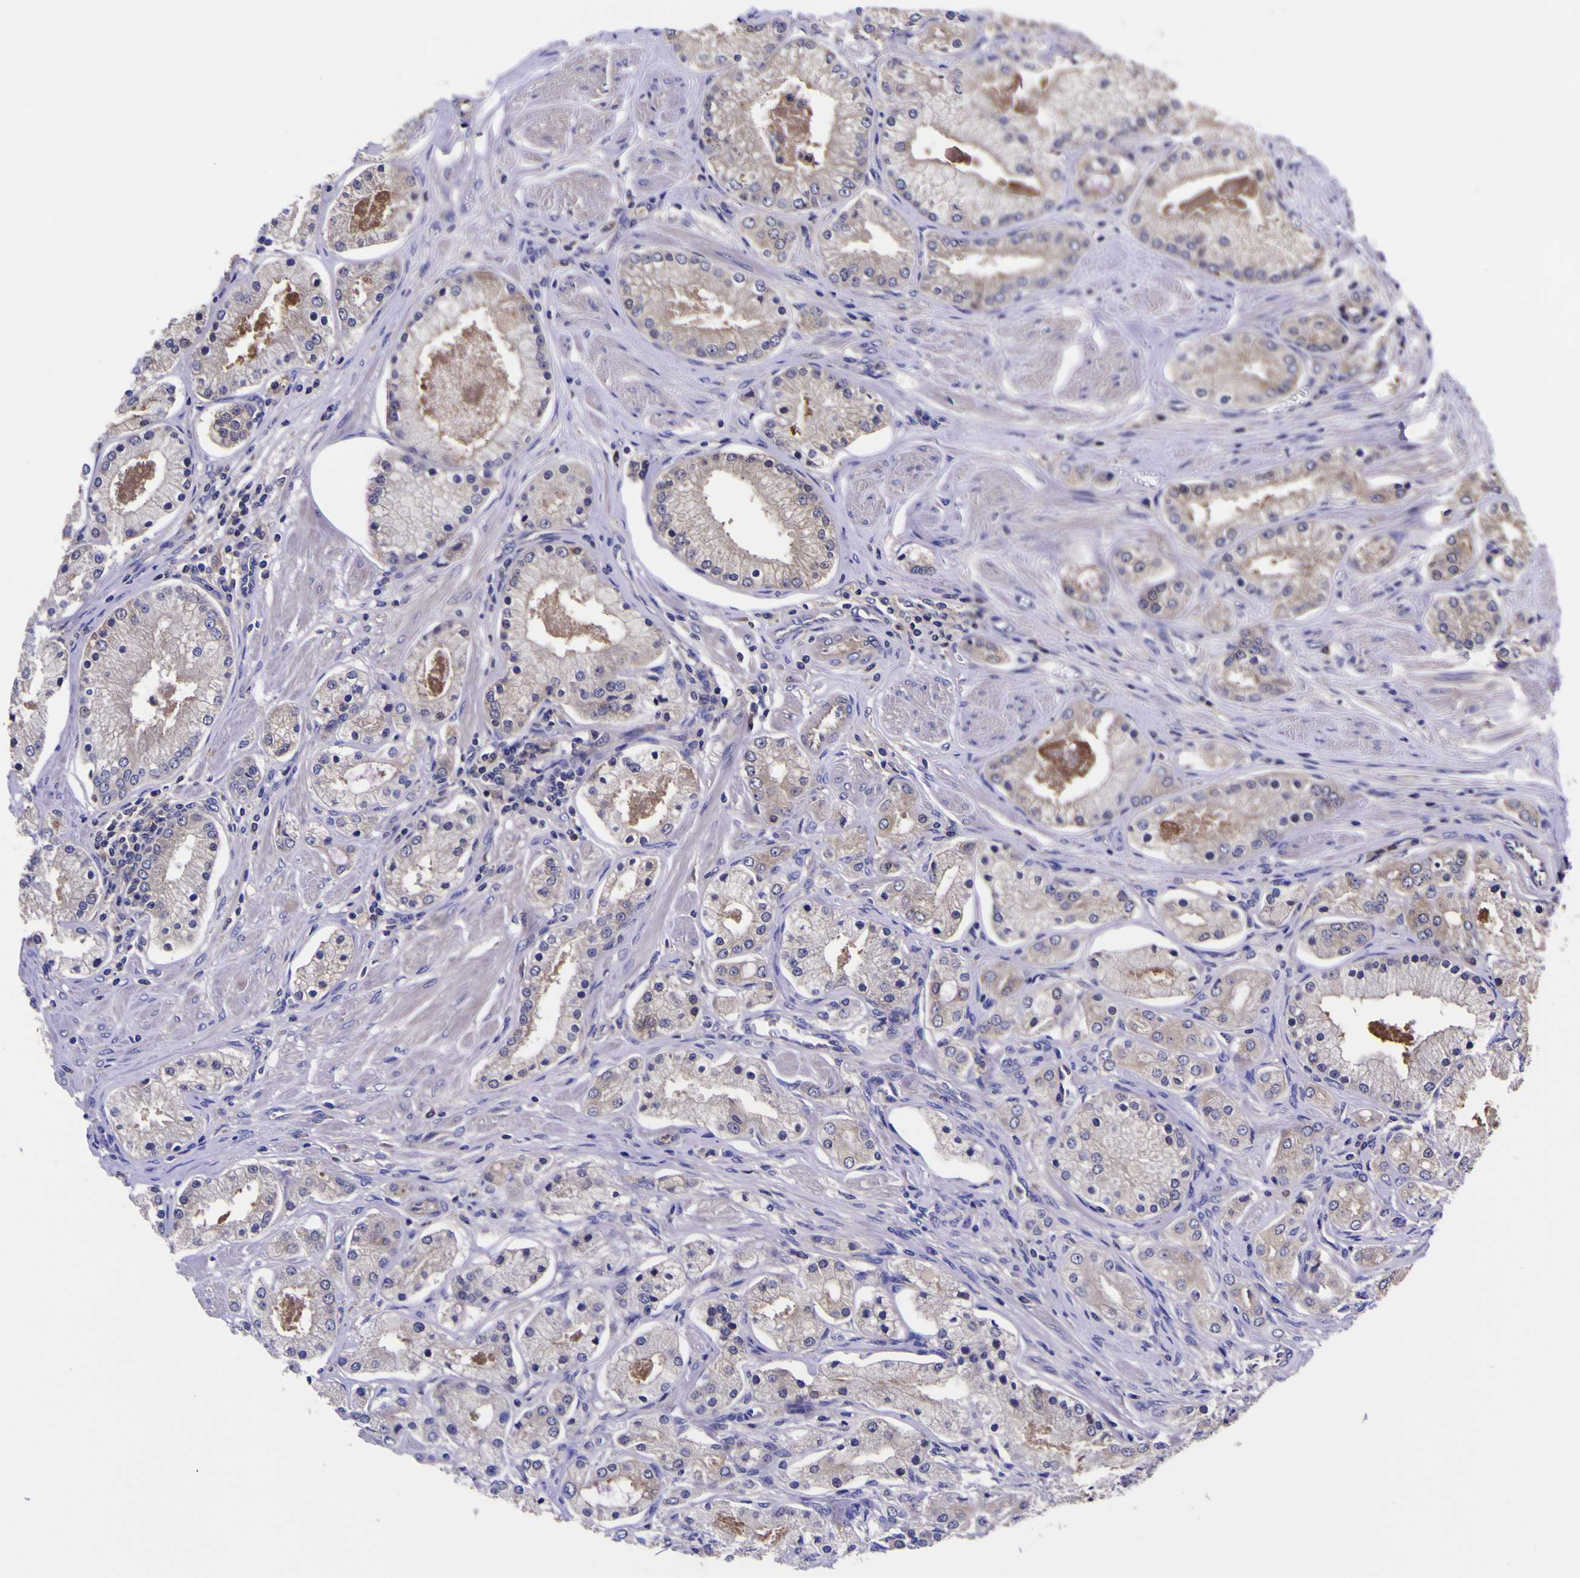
{"staining": {"intensity": "negative", "quantity": "none", "location": "none"}, "tissue": "prostate cancer", "cell_type": "Tumor cells", "image_type": "cancer", "snomed": [{"axis": "morphology", "description": "Adenocarcinoma, High grade"}, {"axis": "topography", "description": "Prostate"}], "caption": "Tumor cells are negative for protein expression in human high-grade adenocarcinoma (prostate). (DAB (3,3'-diaminobenzidine) IHC with hematoxylin counter stain).", "gene": "MAPK14", "patient": {"sex": "male", "age": 66}}